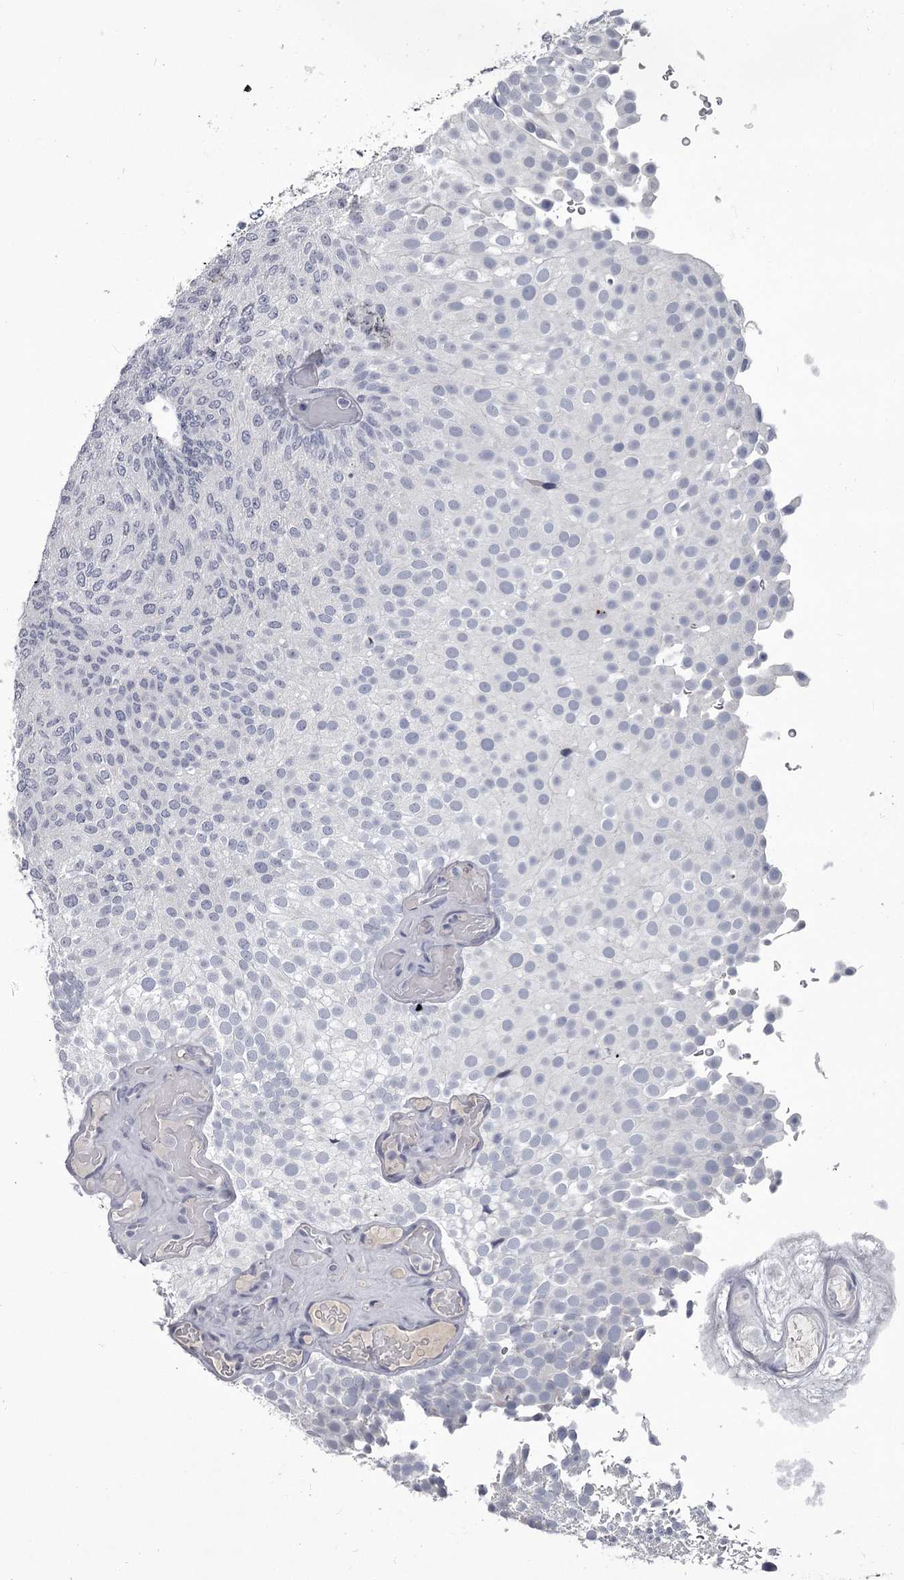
{"staining": {"intensity": "negative", "quantity": "none", "location": "none"}, "tissue": "urothelial cancer", "cell_type": "Tumor cells", "image_type": "cancer", "snomed": [{"axis": "morphology", "description": "Urothelial carcinoma, Low grade"}, {"axis": "topography", "description": "Urinary bladder"}], "caption": "Tumor cells are negative for brown protein staining in urothelial cancer. (DAB (3,3'-diaminobenzidine) immunohistochemistry visualized using brightfield microscopy, high magnification).", "gene": "DAO", "patient": {"sex": "male", "age": 78}}